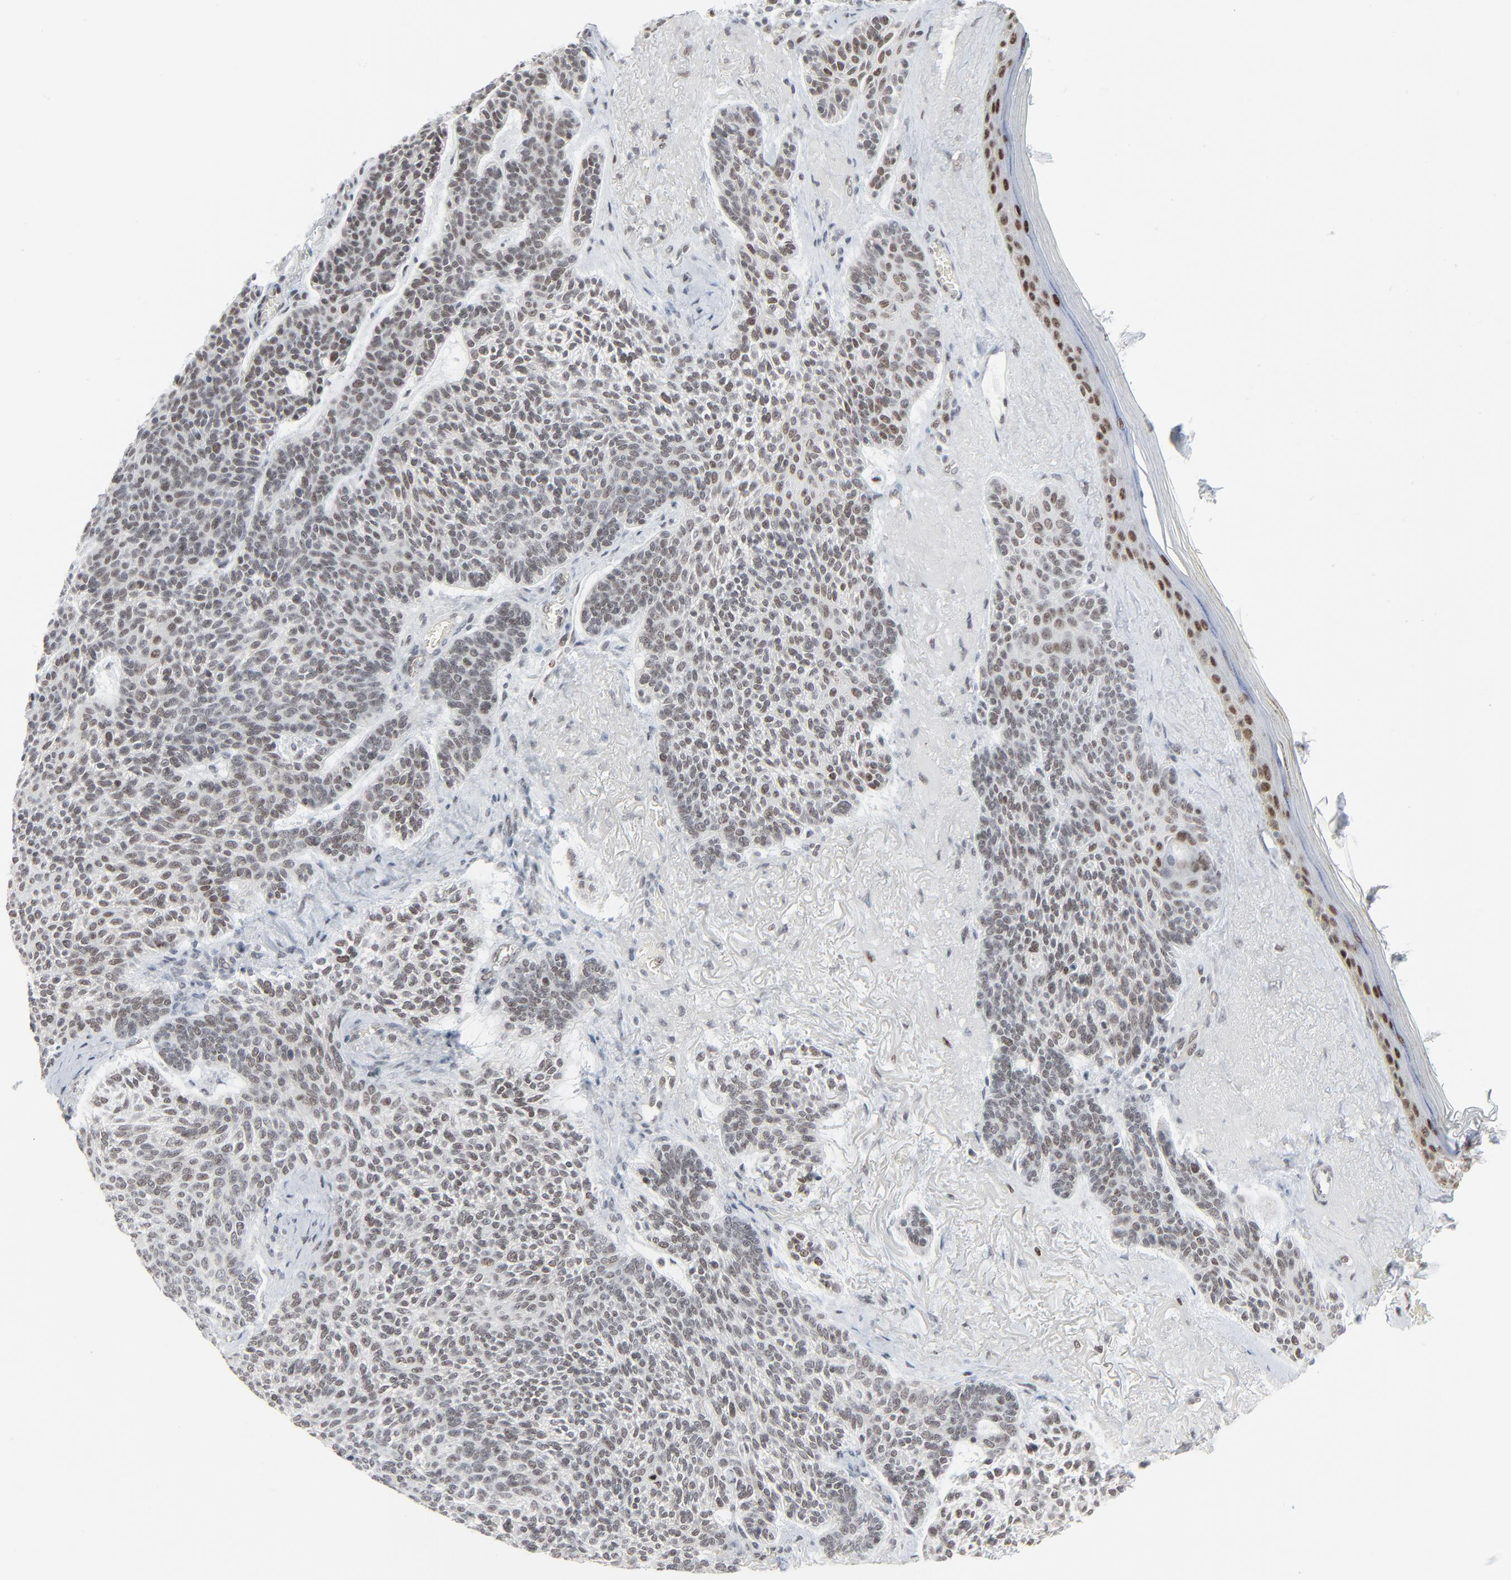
{"staining": {"intensity": "moderate", "quantity": ">75%", "location": "nuclear"}, "tissue": "skin cancer", "cell_type": "Tumor cells", "image_type": "cancer", "snomed": [{"axis": "morphology", "description": "Normal tissue, NOS"}, {"axis": "morphology", "description": "Basal cell carcinoma"}, {"axis": "topography", "description": "Skin"}], "caption": "This image exhibits immunohistochemistry staining of skin cancer (basal cell carcinoma), with medium moderate nuclear positivity in approximately >75% of tumor cells.", "gene": "FBXO28", "patient": {"sex": "female", "age": 70}}